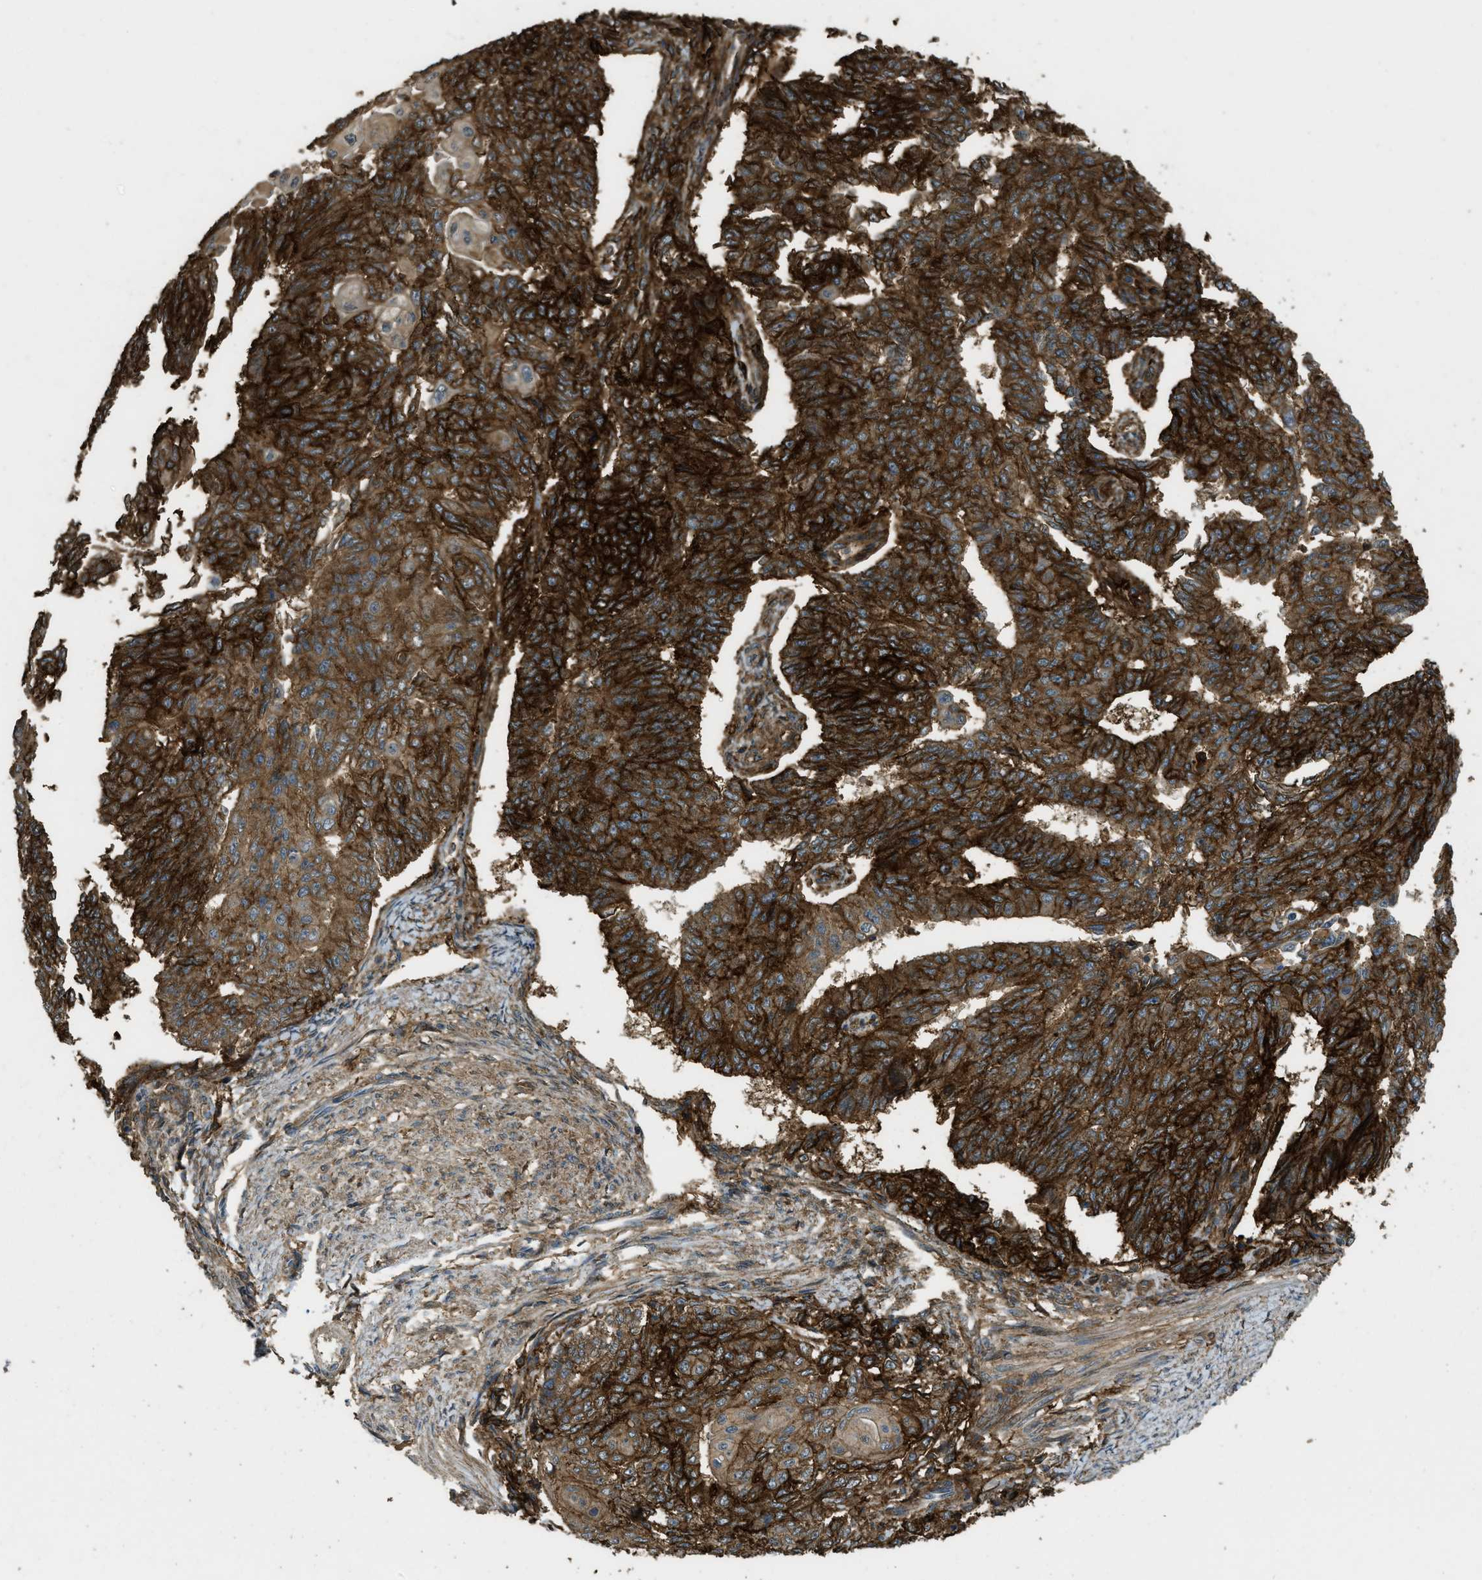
{"staining": {"intensity": "strong", "quantity": ">75%", "location": "cytoplasmic/membranous"}, "tissue": "endometrial cancer", "cell_type": "Tumor cells", "image_type": "cancer", "snomed": [{"axis": "morphology", "description": "Adenocarcinoma, NOS"}, {"axis": "topography", "description": "Endometrium"}], "caption": "The micrograph reveals a brown stain indicating the presence of a protein in the cytoplasmic/membranous of tumor cells in endometrial adenocarcinoma.", "gene": "CD276", "patient": {"sex": "female", "age": 32}}